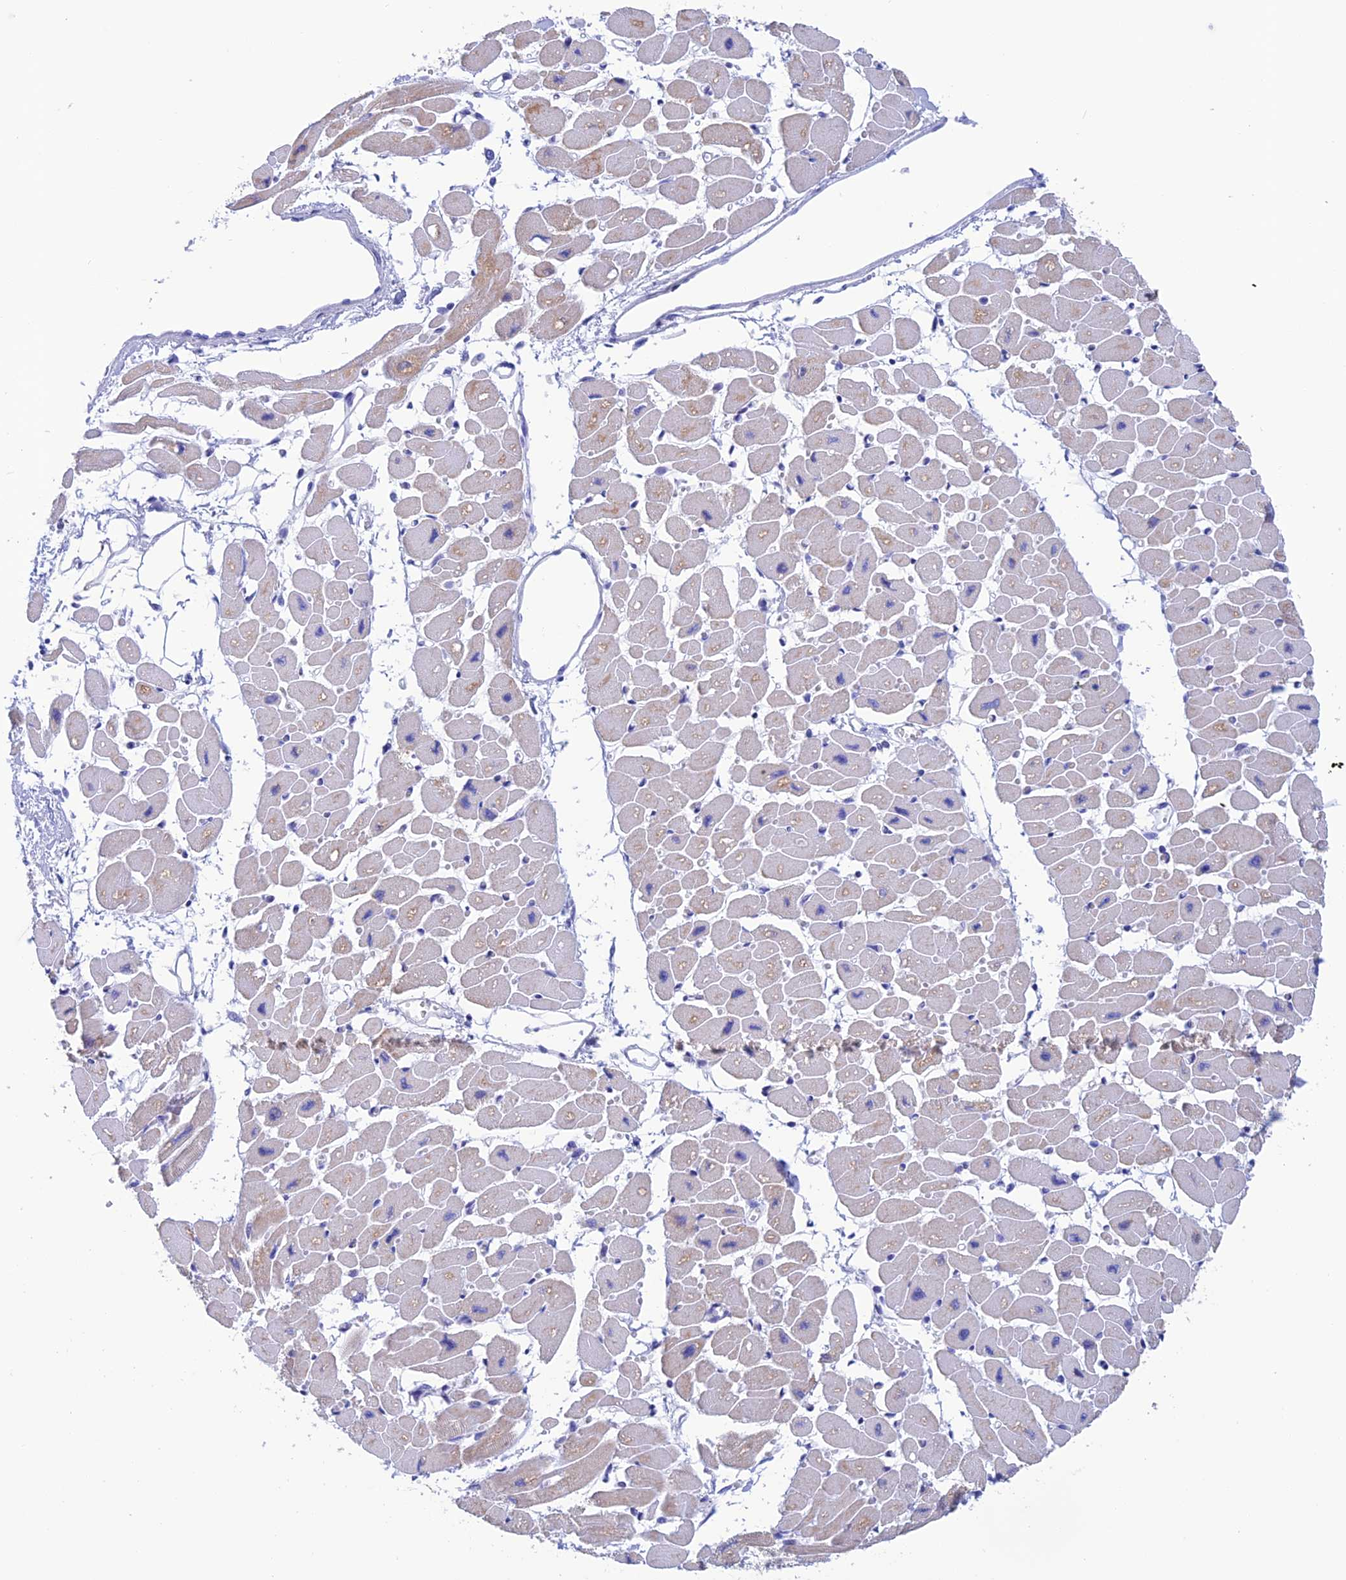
{"staining": {"intensity": "weak", "quantity": "<25%", "location": "cytoplasmic/membranous"}, "tissue": "heart muscle", "cell_type": "Cardiomyocytes", "image_type": "normal", "snomed": [{"axis": "morphology", "description": "Normal tissue, NOS"}, {"axis": "topography", "description": "Heart"}], "caption": "IHC image of unremarkable heart muscle stained for a protein (brown), which exhibits no positivity in cardiomyocytes. (DAB IHC visualized using brightfield microscopy, high magnification).", "gene": "NXPE4", "patient": {"sex": "female", "age": 54}}